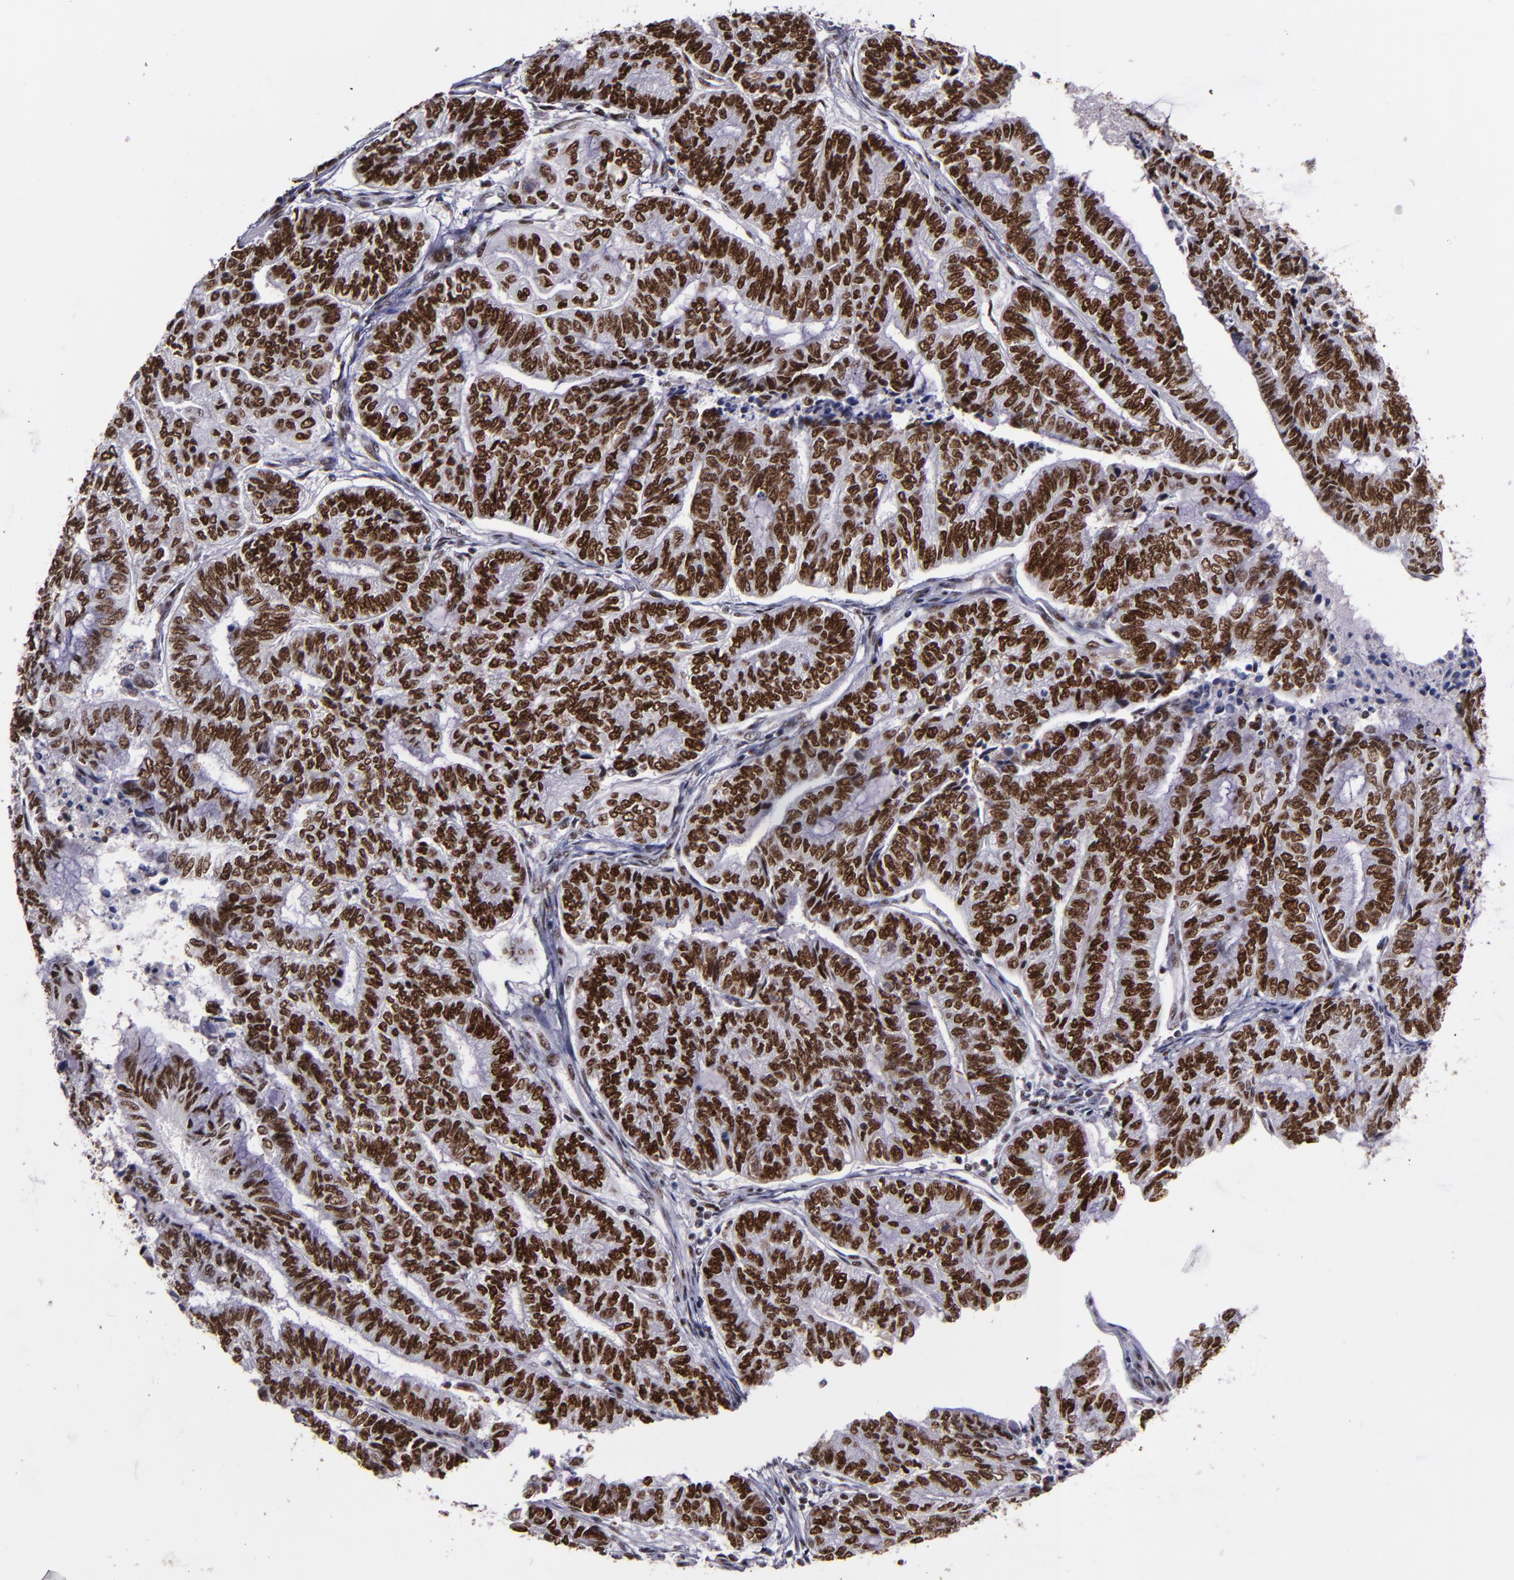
{"staining": {"intensity": "strong", "quantity": ">75%", "location": "nuclear"}, "tissue": "endometrial cancer", "cell_type": "Tumor cells", "image_type": "cancer", "snomed": [{"axis": "morphology", "description": "Adenocarcinoma, NOS"}, {"axis": "topography", "description": "Uterus"}, {"axis": "topography", "description": "Endometrium"}], "caption": "This is a histology image of IHC staining of endometrial cancer (adenocarcinoma), which shows strong expression in the nuclear of tumor cells.", "gene": "PPP4R3A", "patient": {"sex": "female", "age": 70}}